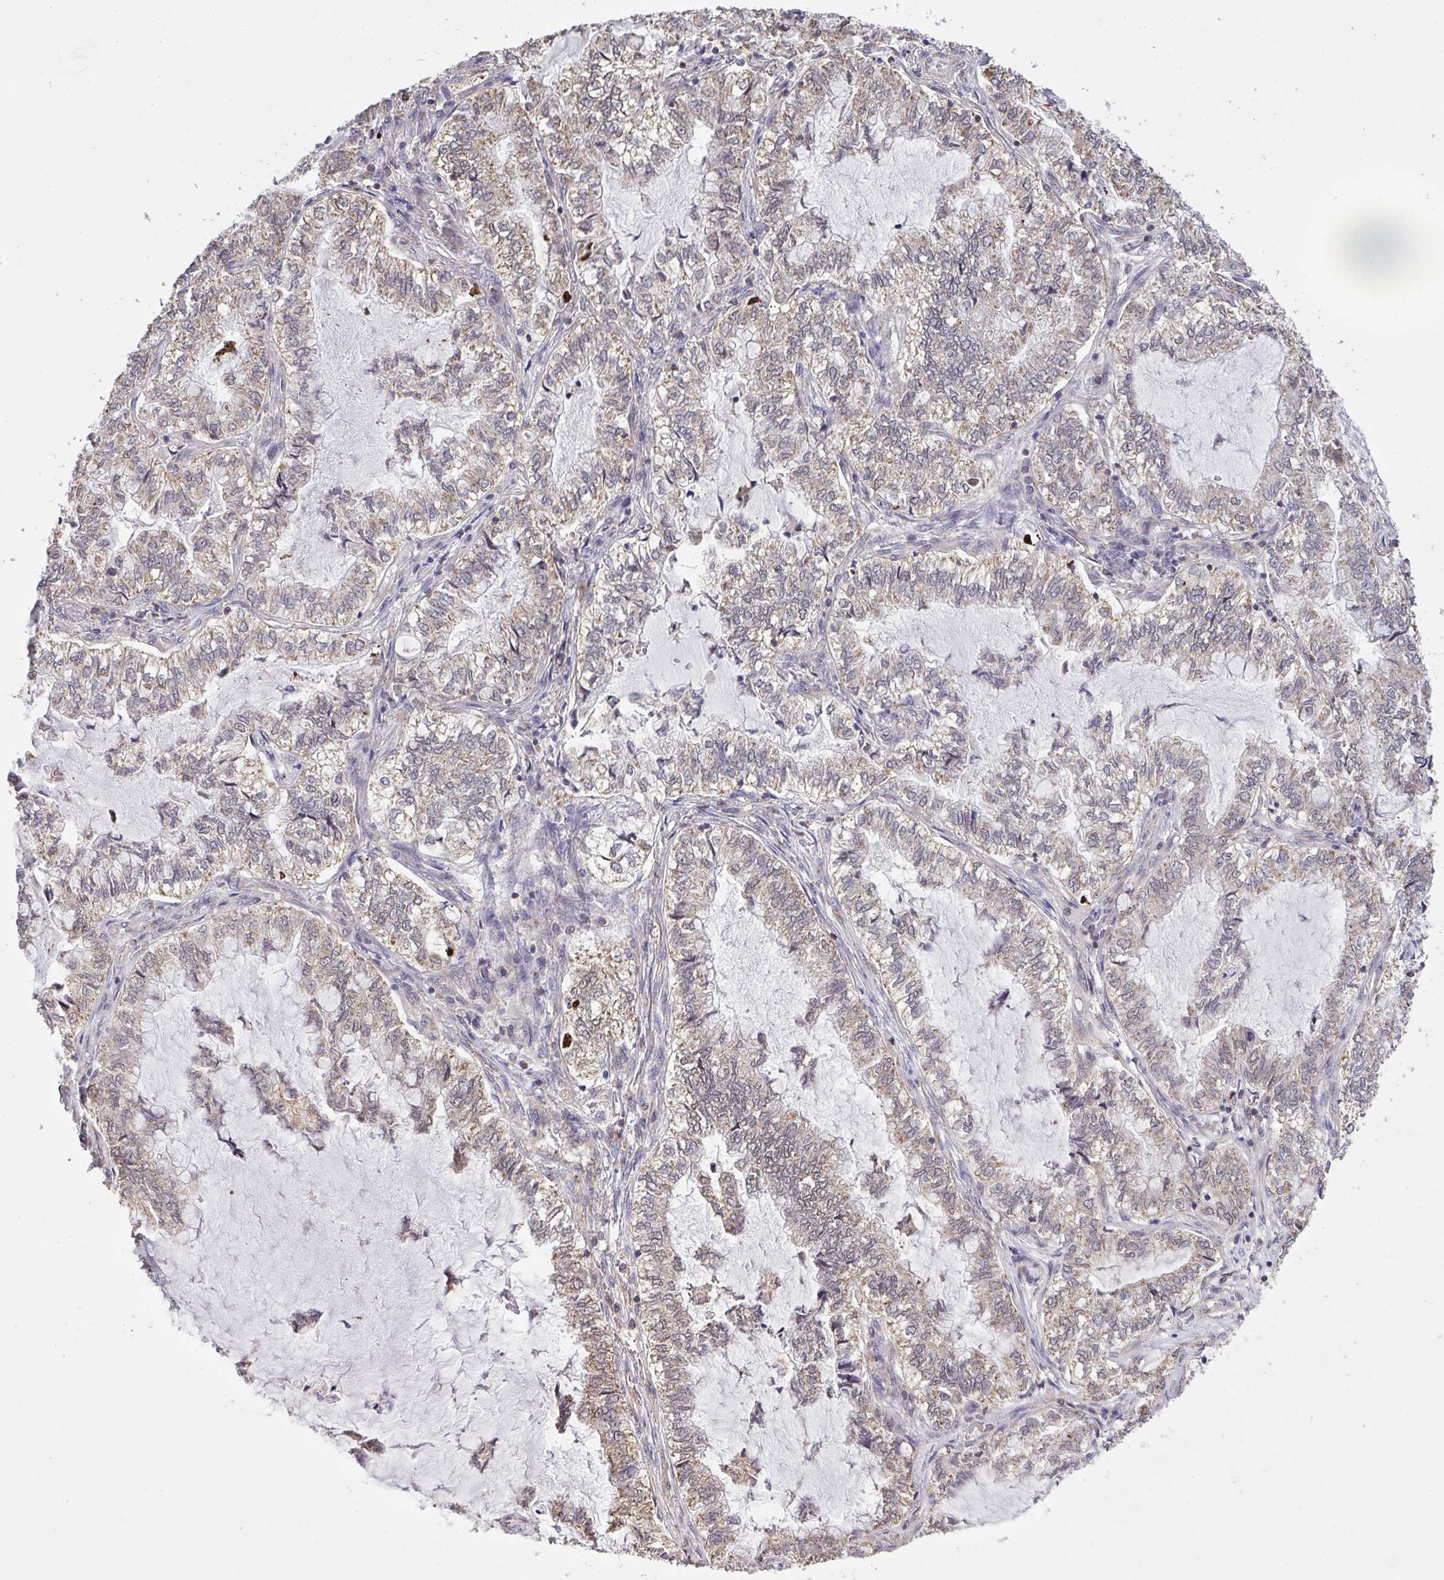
{"staining": {"intensity": "weak", "quantity": "25%-75%", "location": "cytoplasmic/membranous"}, "tissue": "lung cancer", "cell_type": "Tumor cells", "image_type": "cancer", "snomed": [{"axis": "morphology", "description": "Adenocarcinoma, NOS"}, {"axis": "topography", "description": "Lymph node"}, {"axis": "topography", "description": "Lung"}], "caption": "Adenocarcinoma (lung) was stained to show a protein in brown. There is low levels of weak cytoplasmic/membranous positivity in about 25%-75% of tumor cells.", "gene": "PPM1H", "patient": {"sex": "male", "age": 66}}